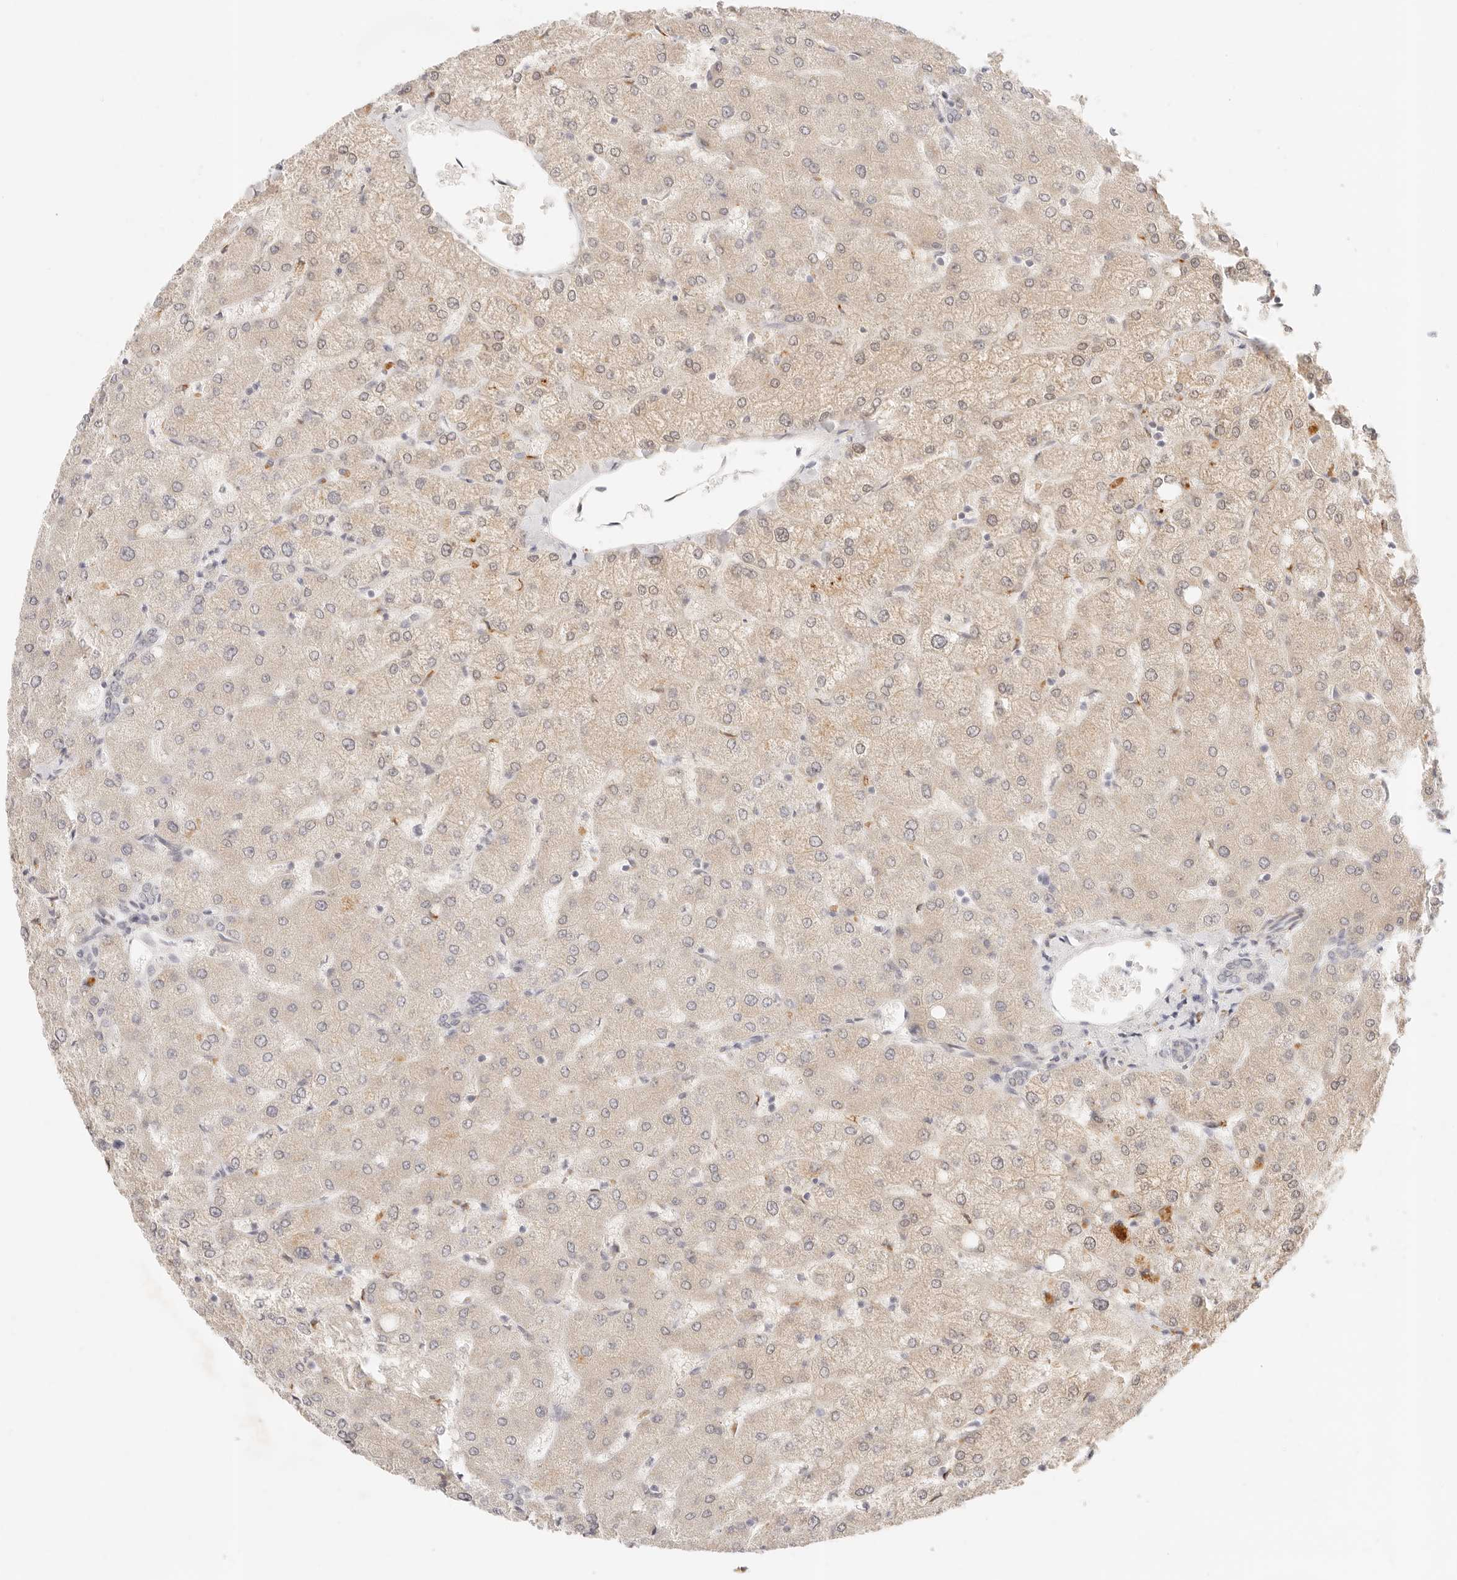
{"staining": {"intensity": "negative", "quantity": "none", "location": "none"}, "tissue": "liver", "cell_type": "Cholangiocytes", "image_type": "normal", "snomed": [{"axis": "morphology", "description": "Normal tissue, NOS"}, {"axis": "topography", "description": "Liver"}], "caption": "Protein analysis of unremarkable liver displays no significant staining in cholangiocytes. (DAB immunohistochemistry visualized using brightfield microscopy, high magnification).", "gene": "GPR156", "patient": {"sex": "female", "age": 54}}